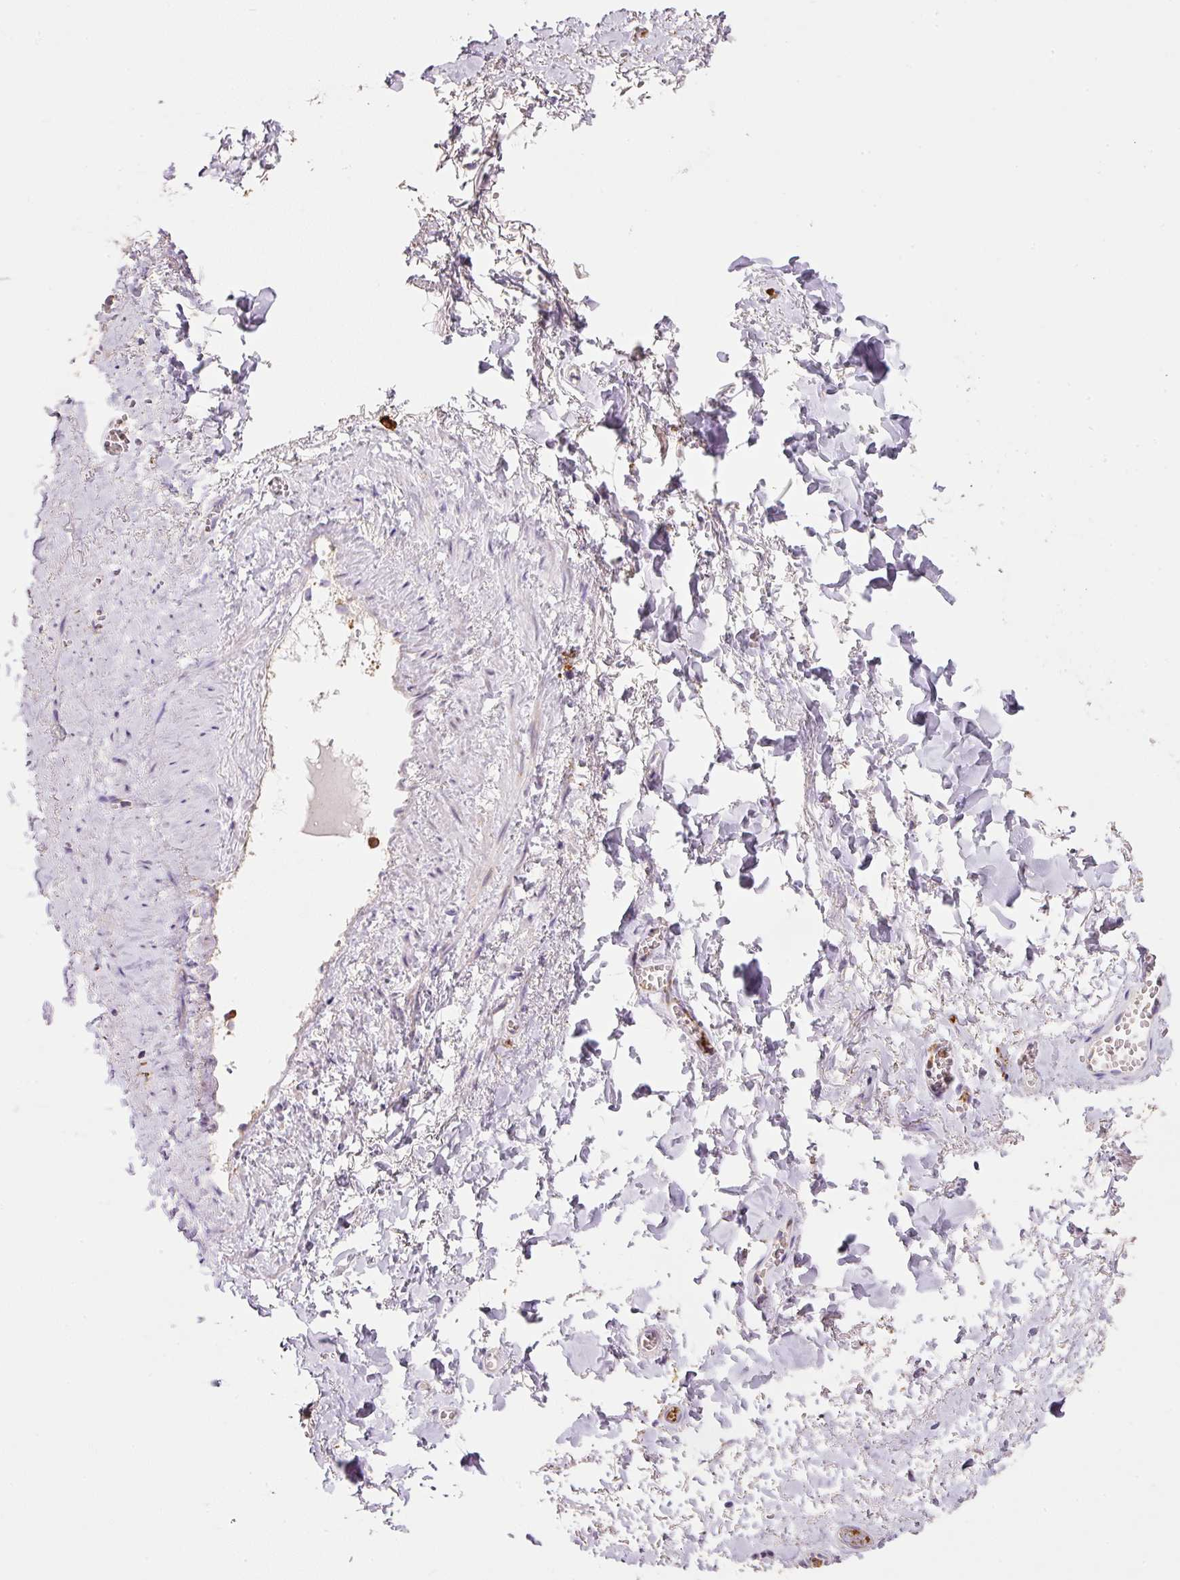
{"staining": {"intensity": "moderate", "quantity": "25%-75%", "location": "cytoplasmic/membranous"}, "tissue": "adipose tissue", "cell_type": "Adipocytes", "image_type": "normal", "snomed": [{"axis": "morphology", "description": "Normal tissue, NOS"}, {"axis": "topography", "description": "Vulva"}, {"axis": "topography", "description": "Vagina"}, {"axis": "topography", "description": "Peripheral nerve tissue"}], "caption": "IHC staining of benign adipose tissue, which demonstrates medium levels of moderate cytoplasmic/membranous positivity in about 25%-75% of adipocytes indicating moderate cytoplasmic/membranous protein positivity. The staining was performed using DAB (3,3'-diaminobenzidine) (brown) for protein detection and nuclei were counterstained in hematoxylin (blue).", "gene": "TMC8", "patient": {"sex": "female", "age": 66}}